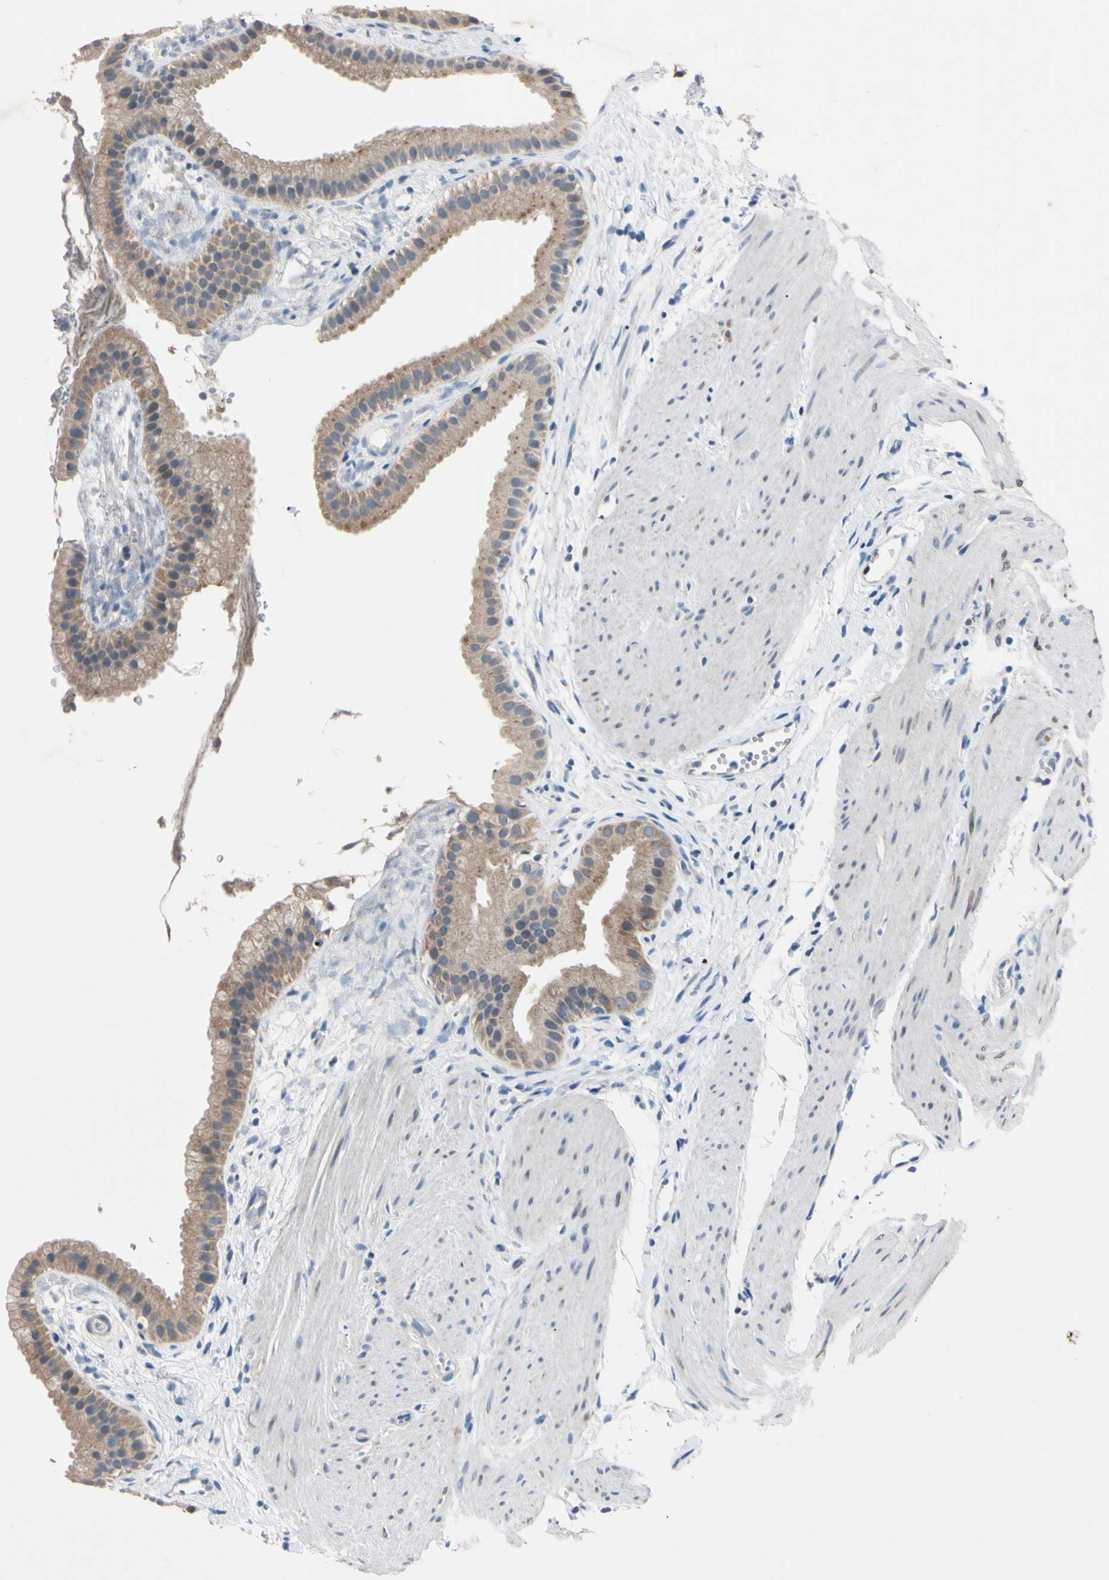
{"staining": {"intensity": "moderate", "quantity": ">75%", "location": "cytoplasmic/membranous"}, "tissue": "gallbladder", "cell_type": "Glandular cells", "image_type": "normal", "snomed": [{"axis": "morphology", "description": "Normal tissue, NOS"}, {"axis": "topography", "description": "Gallbladder"}], "caption": "Moderate cytoplasmic/membranous expression for a protein is present in approximately >75% of glandular cells of unremarkable gallbladder using immunohistochemistry.", "gene": "PNKD", "patient": {"sex": "female", "age": 64}}